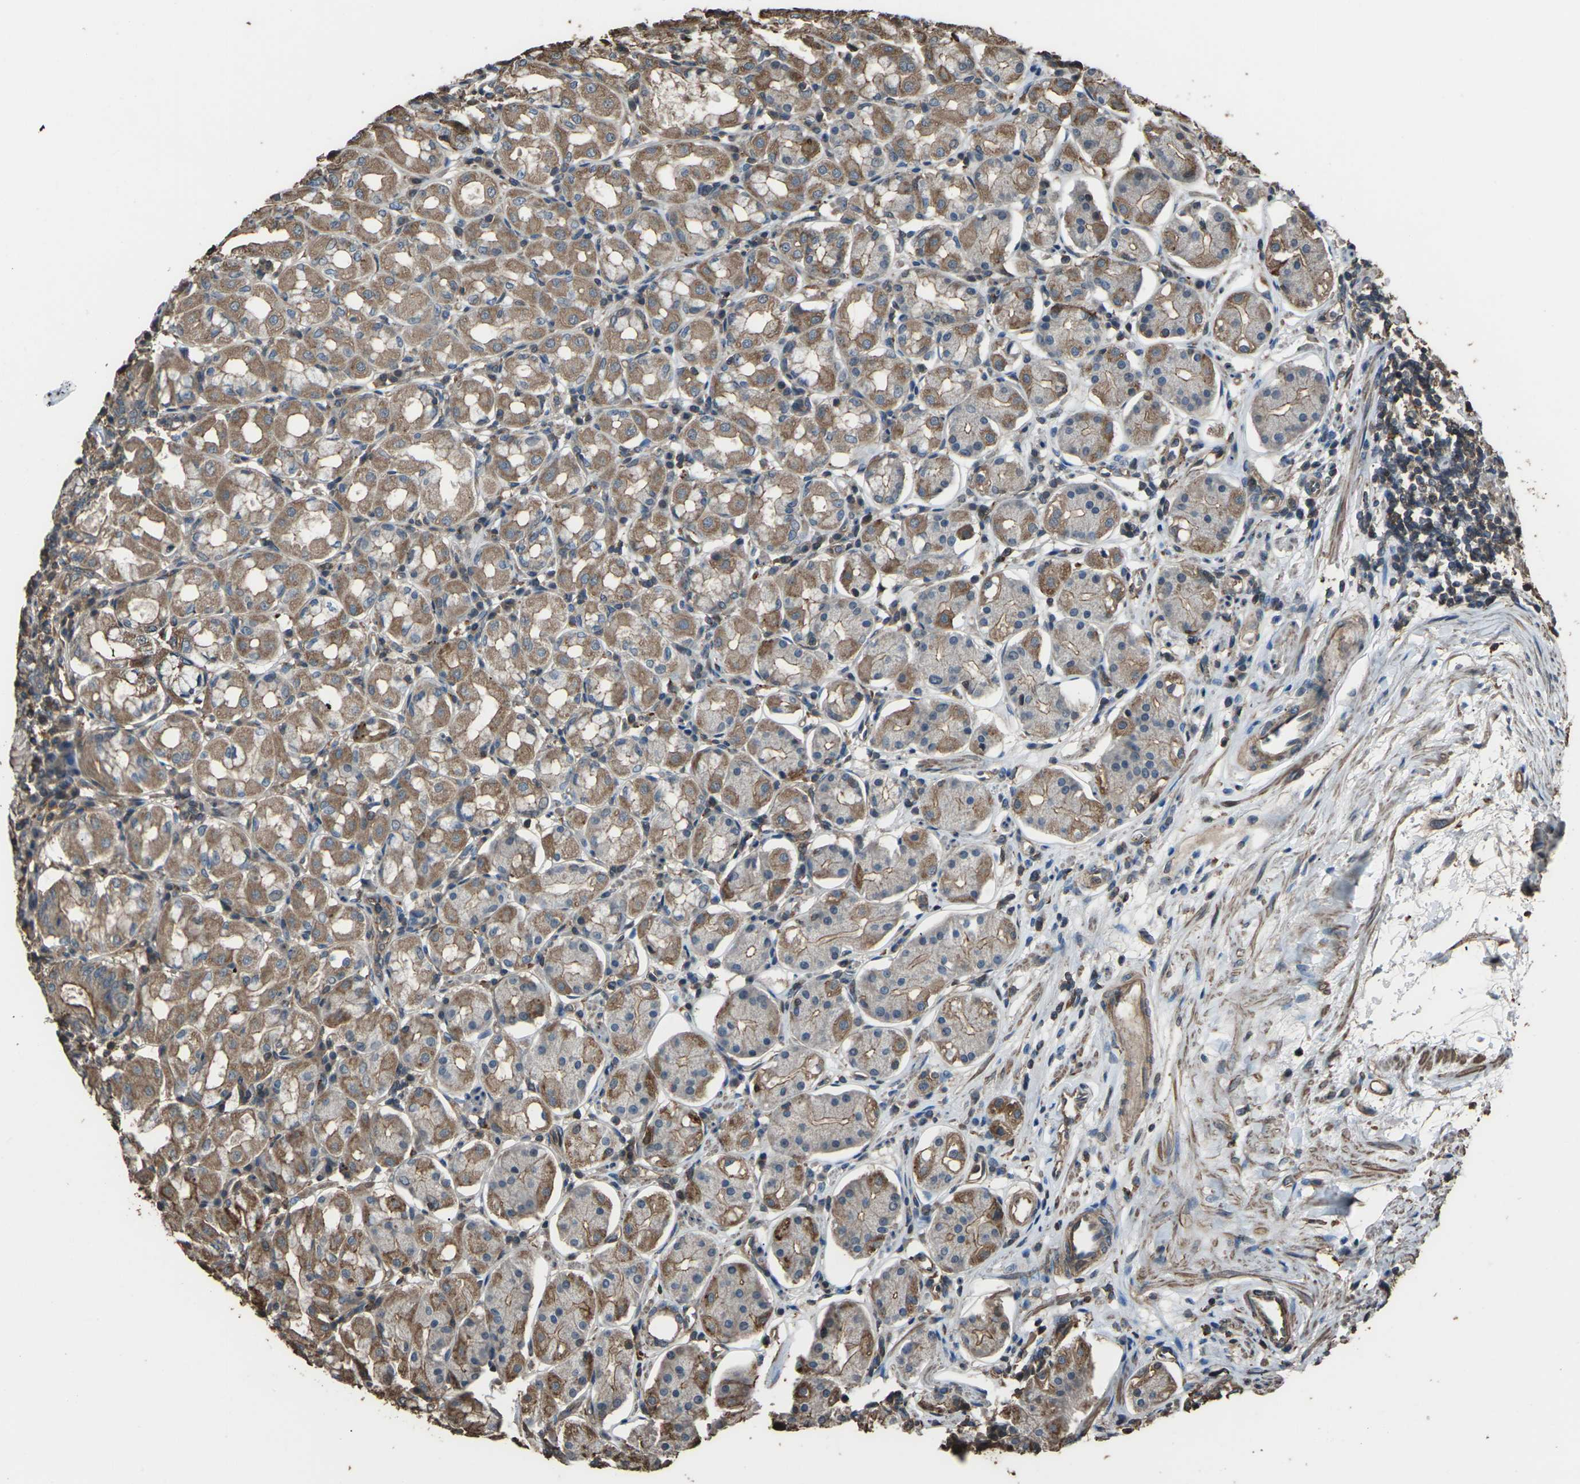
{"staining": {"intensity": "moderate", "quantity": ">75%", "location": "cytoplasmic/membranous"}, "tissue": "stomach", "cell_type": "Glandular cells", "image_type": "normal", "snomed": [{"axis": "morphology", "description": "Normal tissue, NOS"}, {"axis": "topography", "description": "Stomach"}, {"axis": "topography", "description": "Stomach, lower"}], "caption": "A medium amount of moderate cytoplasmic/membranous expression is appreciated in approximately >75% of glandular cells in normal stomach.", "gene": "DHPS", "patient": {"sex": "female", "age": 56}}